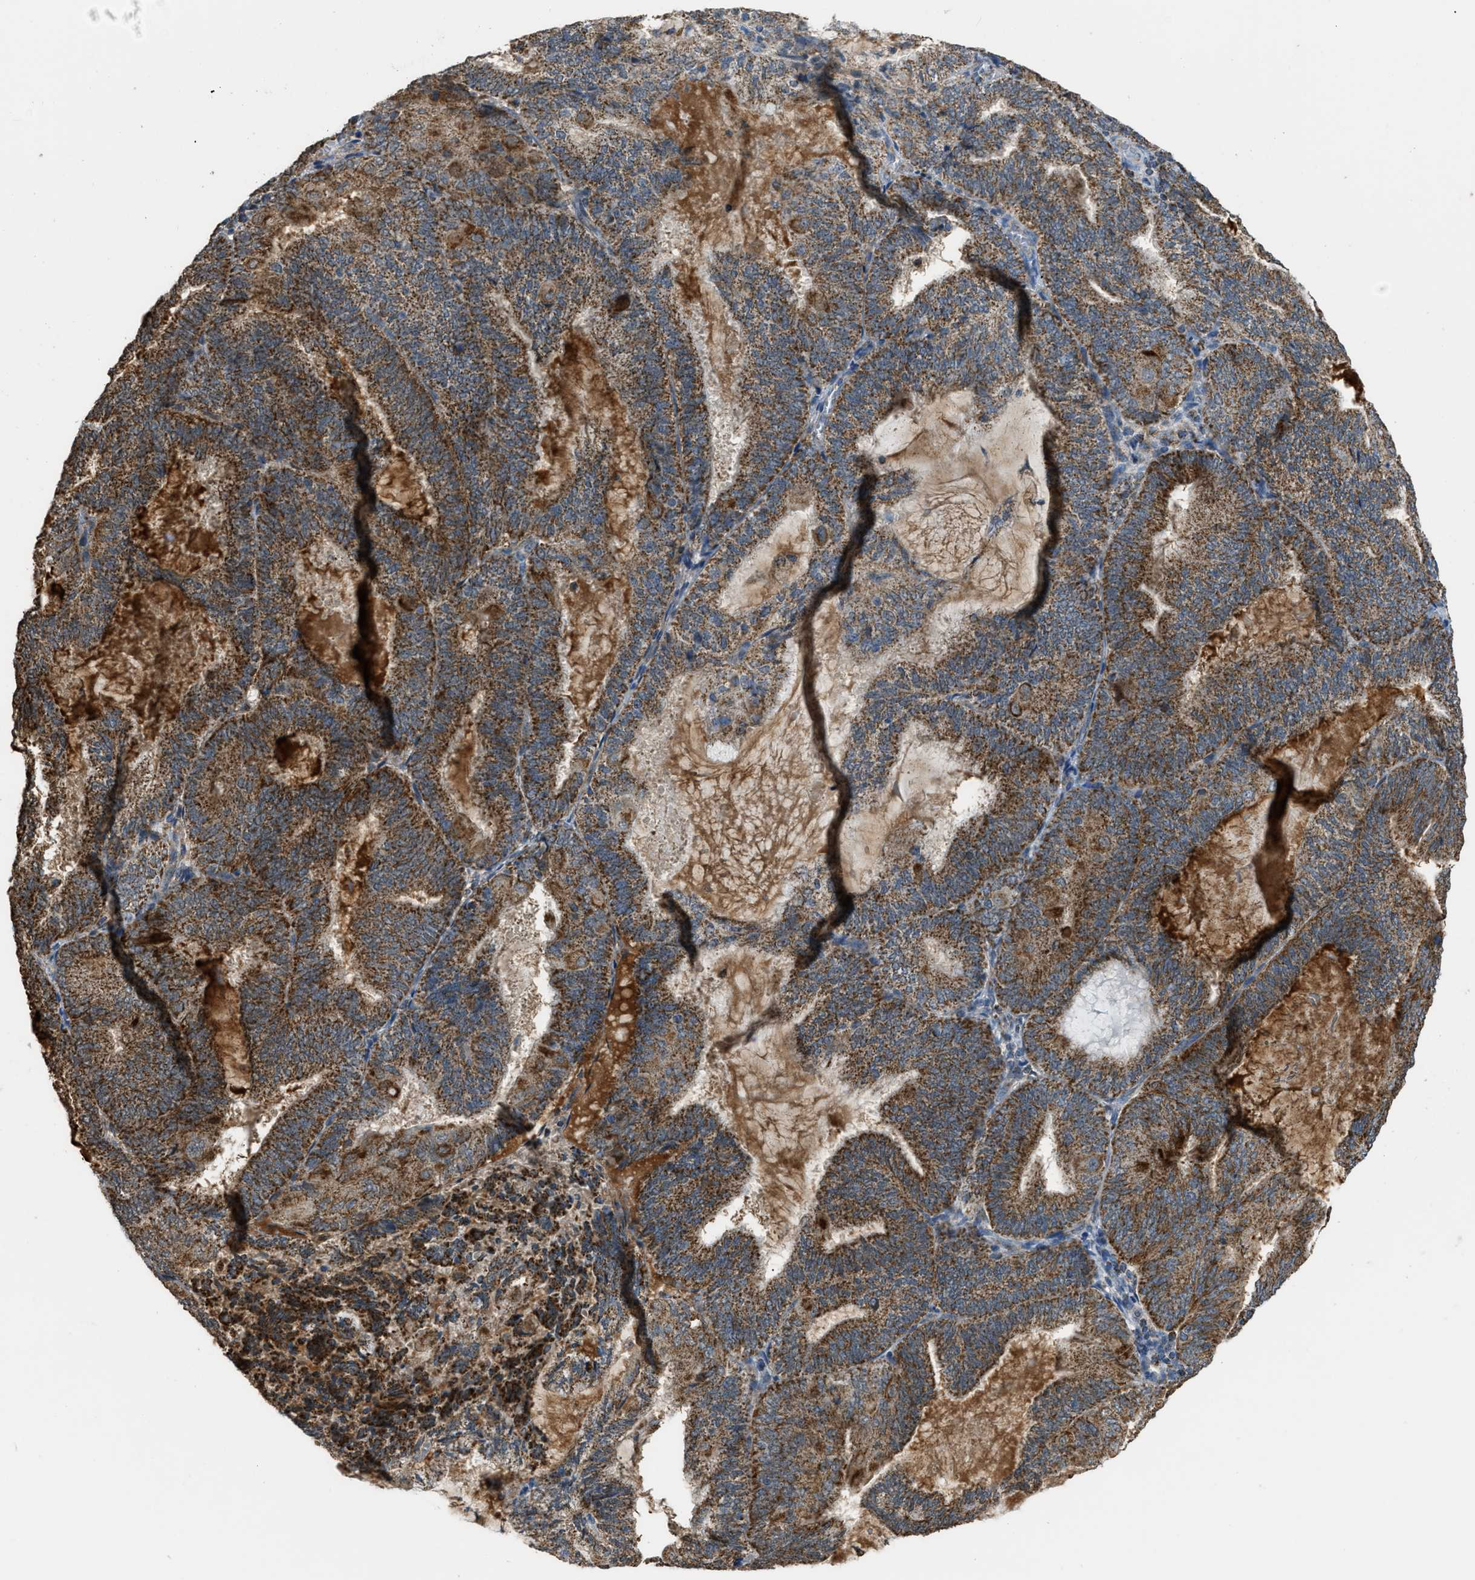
{"staining": {"intensity": "moderate", "quantity": ">75%", "location": "cytoplasmic/membranous"}, "tissue": "endometrial cancer", "cell_type": "Tumor cells", "image_type": "cancer", "snomed": [{"axis": "morphology", "description": "Adenocarcinoma, NOS"}, {"axis": "topography", "description": "Endometrium"}], "caption": "Immunohistochemical staining of human endometrial cancer (adenocarcinoma) exhibits moderate cytoplasmic/membranous protein expression in approximately >75% of tumor cells.", "gene": "ETFB", "patient": {"sex": "female", "age": 81}}